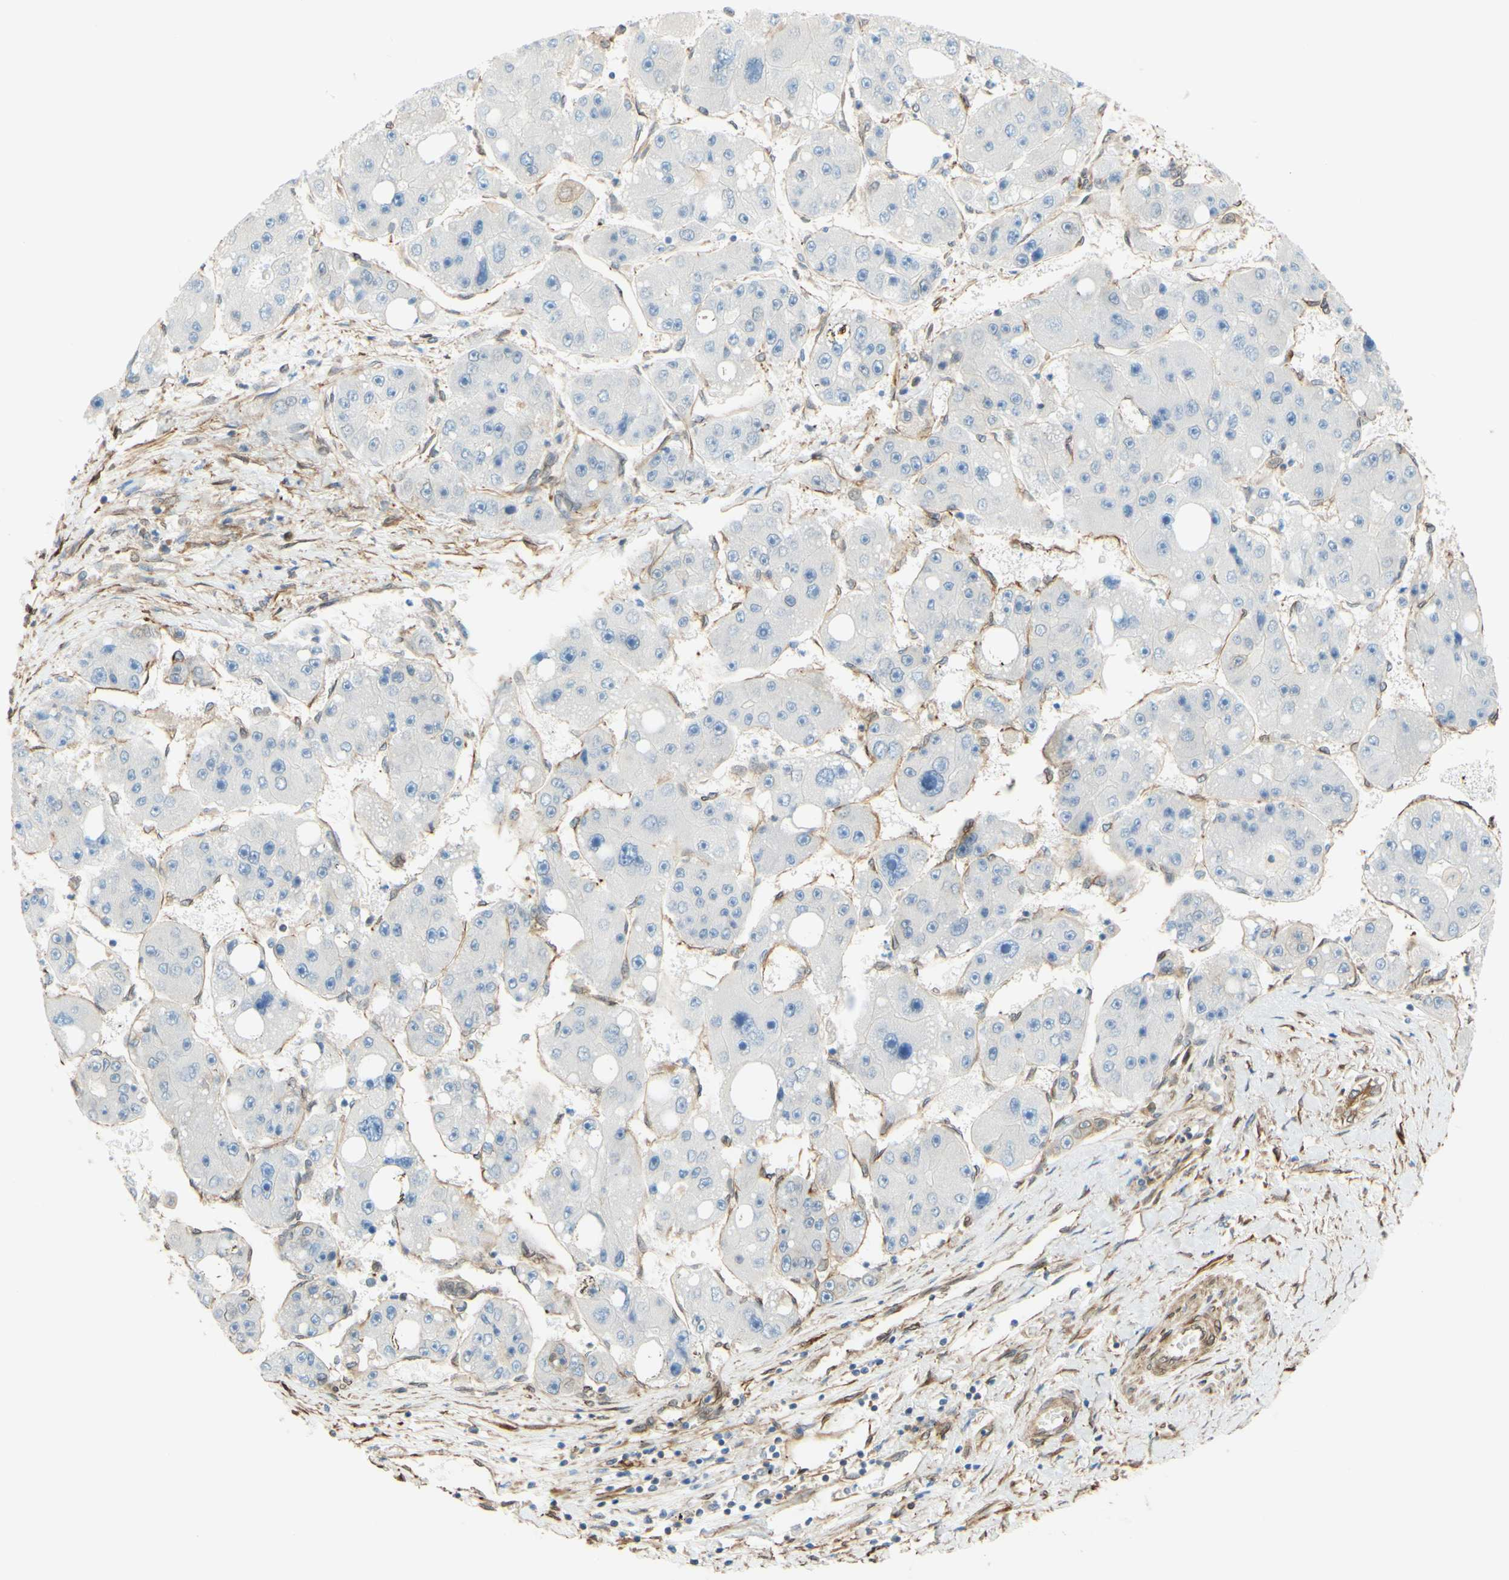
{"staining": {"intensity": "negative", "quantity": "none", "location": "none"}, "tissue": "liver cancer", "cell_type": "Tumor cells", "image_type": "cancer", "snomed": [{"axis": "morphology", "description": "Carcinoma, Hepatocellular, NOS"}, {"axis": "topography", "description": "Liver"}], "caption": "Immunohistochemical staining of liver hepatocellular carcinoma reveals no significant staining in tumor cells.", "gene": "ENDOD1", "patient": {"sex": "female", "age": 61}}